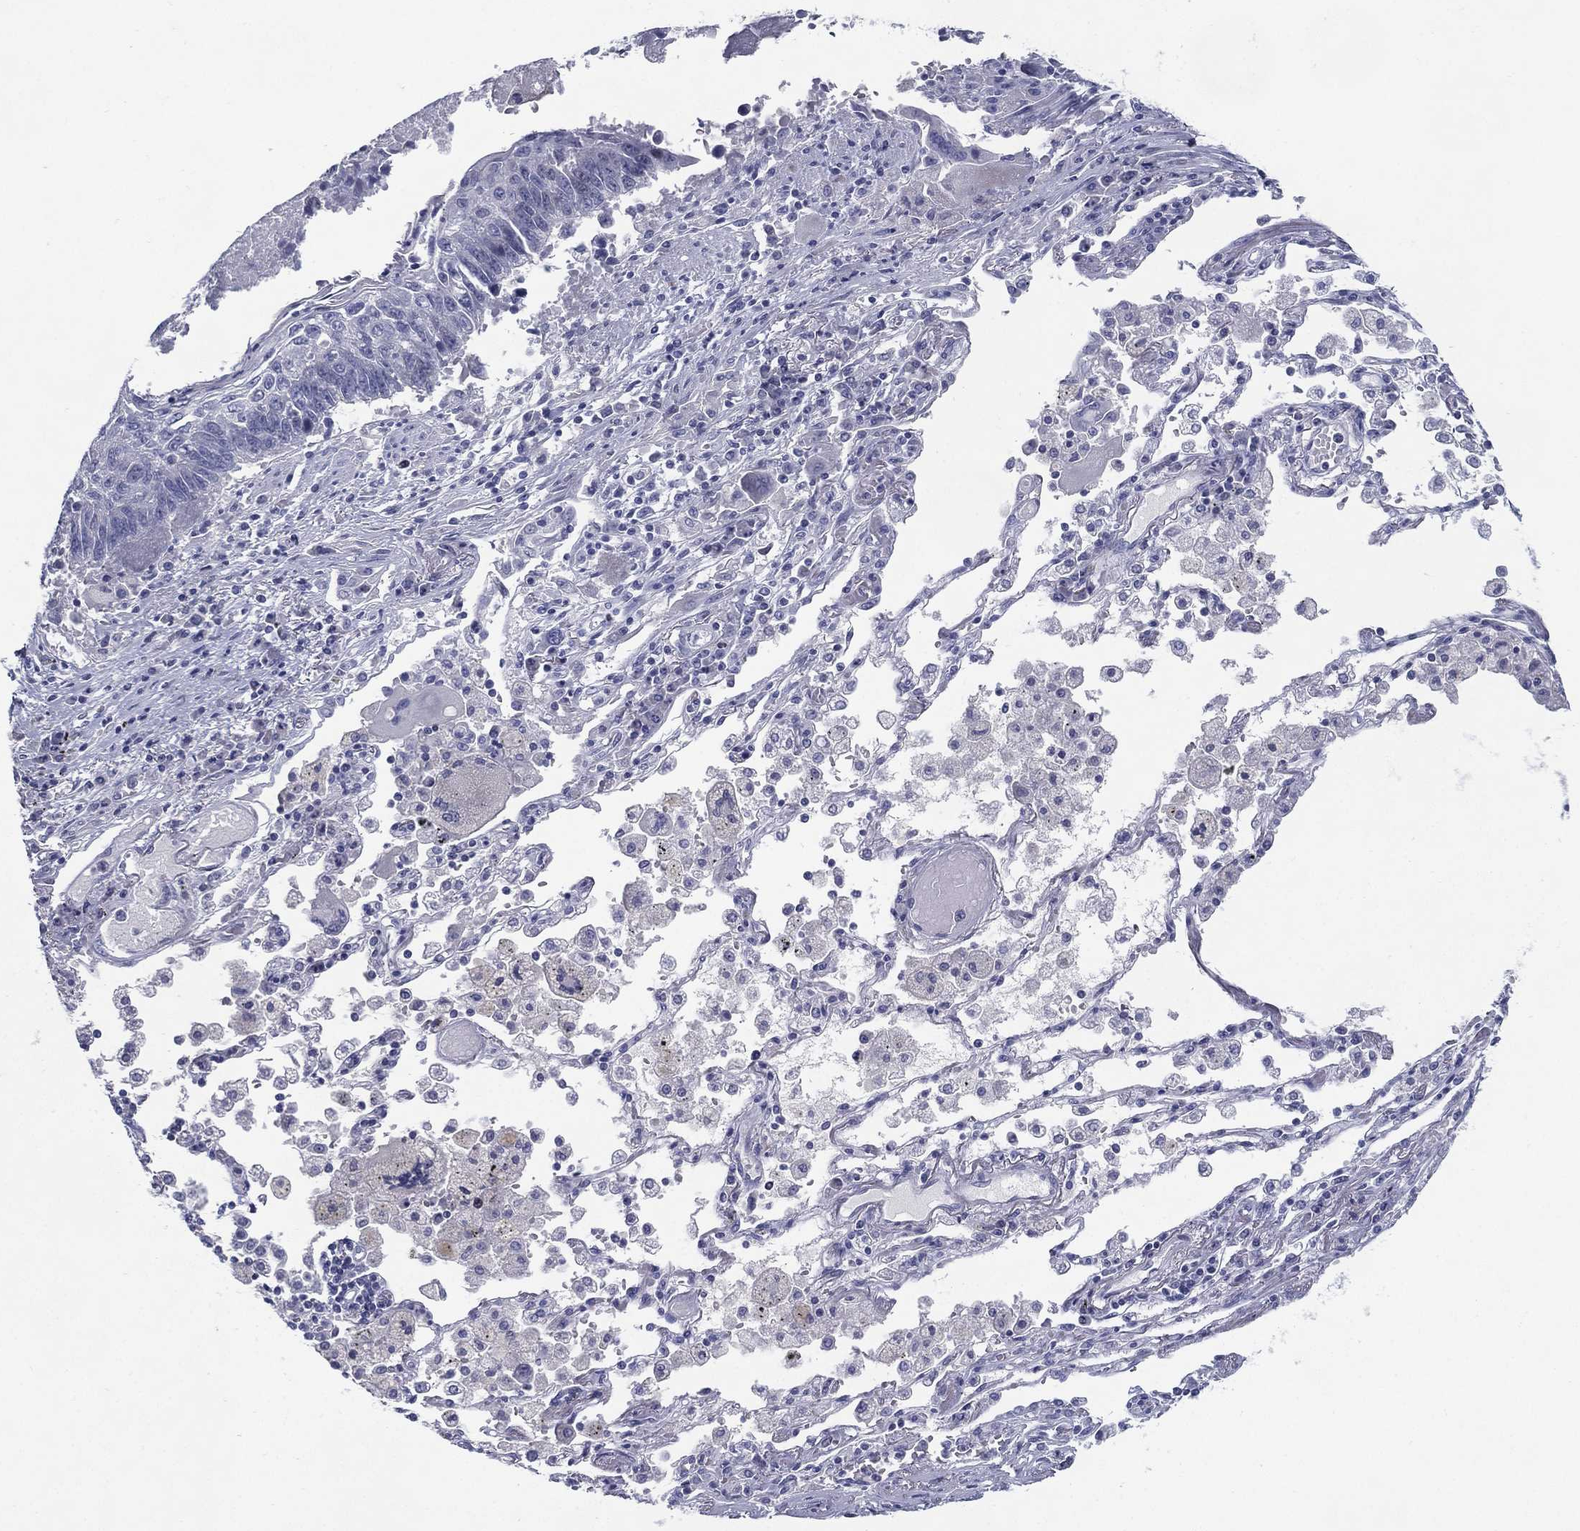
{"staining": {"intensity": "negative", "quantity": "none", "location": "none"}, "tissue": "lung cancer", "cell_type": "Tumor cells", "image_type": "cancer", "snomed": [{"axis": "morphology", "description": "Squamous cell carcinoma, NOS"}, {"axis": "topography", "description": "Lung"}], "caption": "A photomicrograph of human lung cancer is negative for staining in tumor cells.", "gene": "KIF2C", "patient": {"sex": "male", "age": 73}}